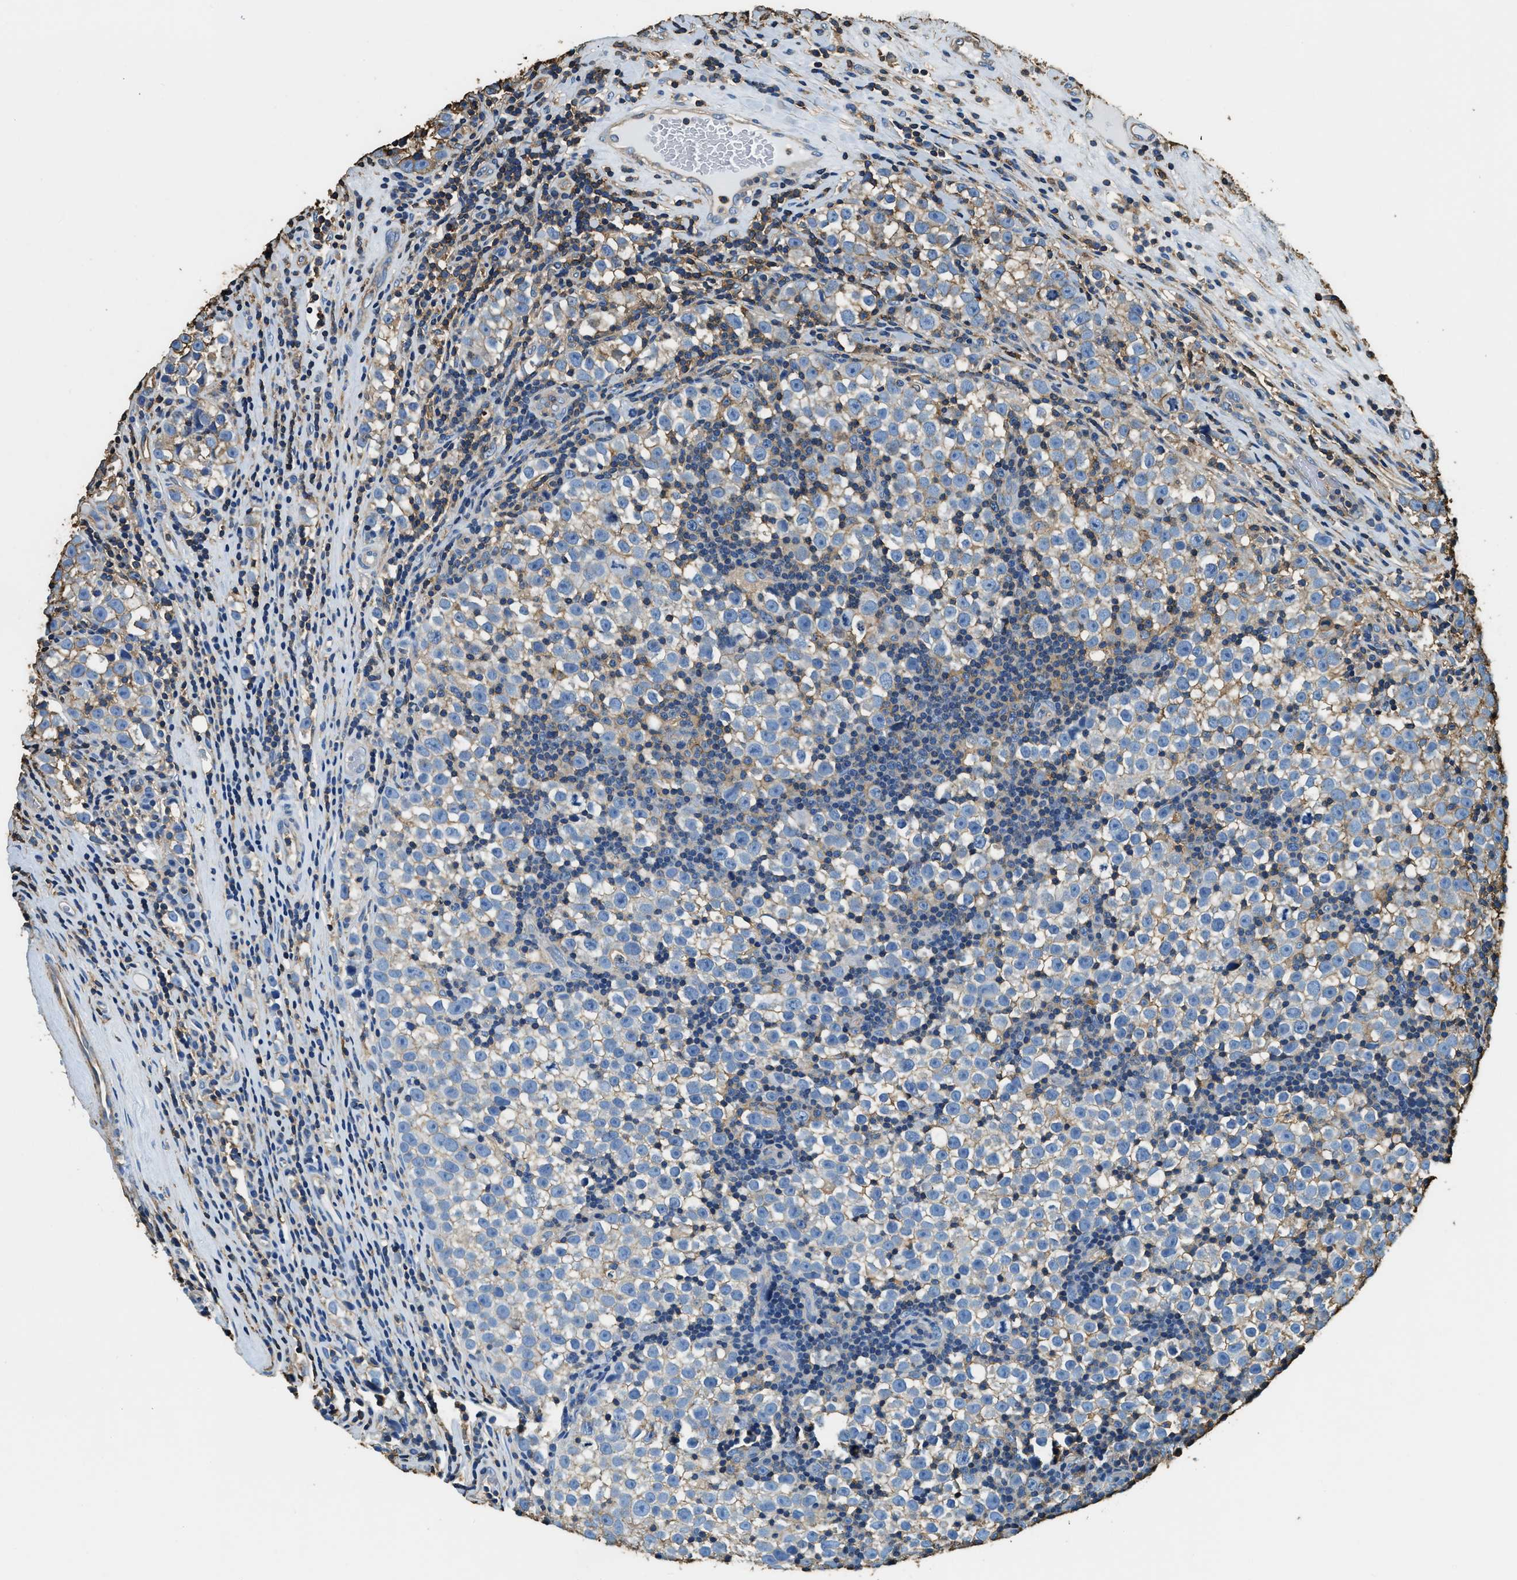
{"staining": {"intensity": "weak", "quantity": "<25%", "location": "cytoplasmic/membranous"}, "tissue": "testis cancer", "cell_type": "Tumor cells", "image_type": "cancer", "snomed": [{"axis": "morphology", "description": "Normal tissue, NOS"}, {"axis": "morphology", "description": "Seminoma, NOS"}, {"axis": "topography", "description": "Testis"}], "caption": "Tumor cells show no significant staining in testis cancer (seminoma).", "gene": "ACCS", "patient": {"sex": "male", "age": 43}}